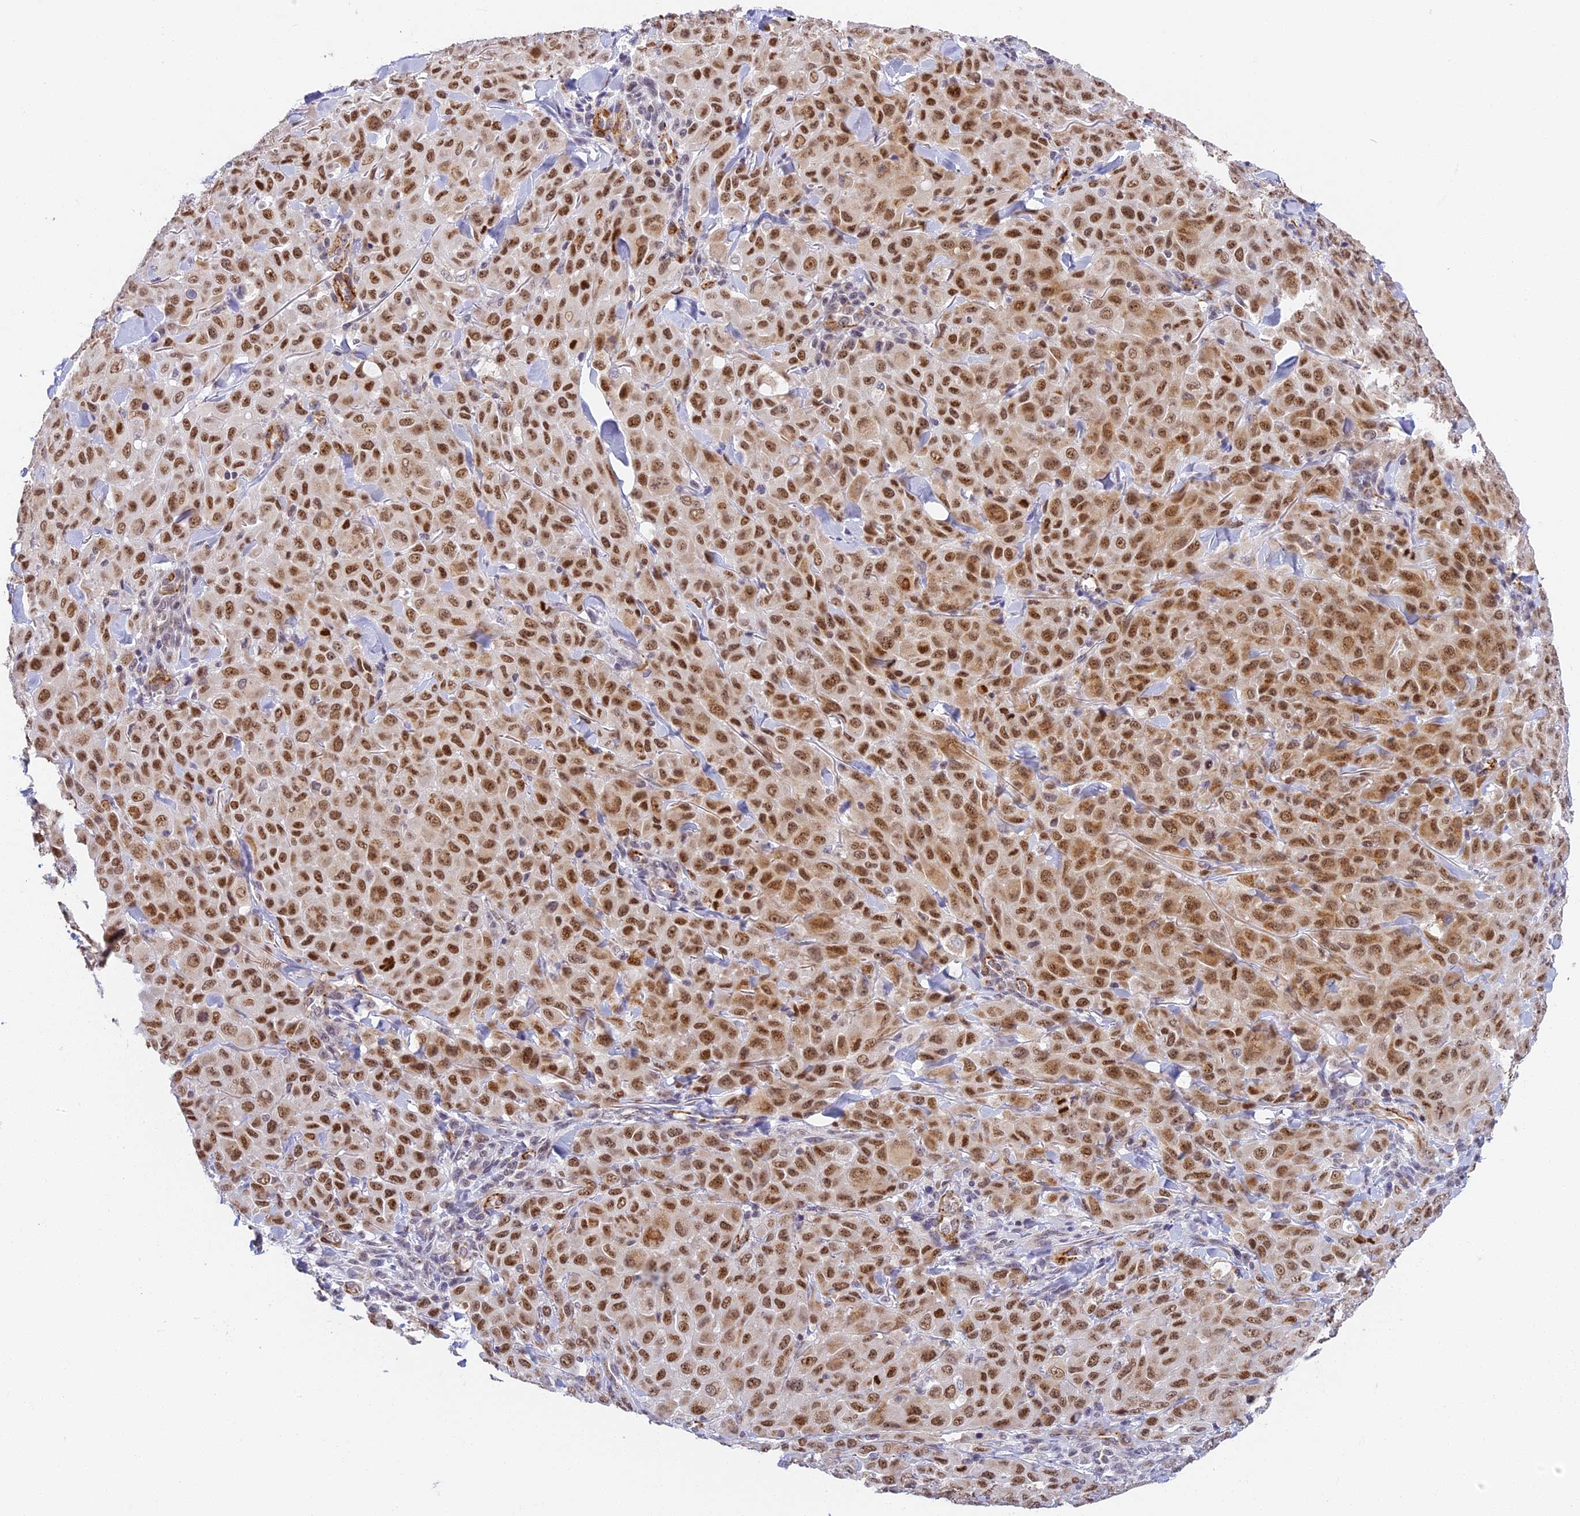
{"staining": {"intensity": "strong", "quantity": ">75%", "location": "nuclear"}, "tissue": "melanoma", "cell_type": "Tumor cells", "image_type": "cancer", "snomed": [{"axis": "morphology", "description": "Malignant melanoma, Metastatic site"}, {"axis": "topography", "description": "Skin"}], "caption": "High-magnification brightfield microscopy of melanoma stained with DAB (brown) and counterstained with hematoxylin (blue). tumor cells exhibit strong nuclear expression is identified in about>75% of cells. The protein of interest is stained brown, and the nuclei are stained in blue (DAB IHC with brightfield microscopy, high magnification).", "gene": "HEATR5B", "patient": {"sex": "female", "age": 81}}